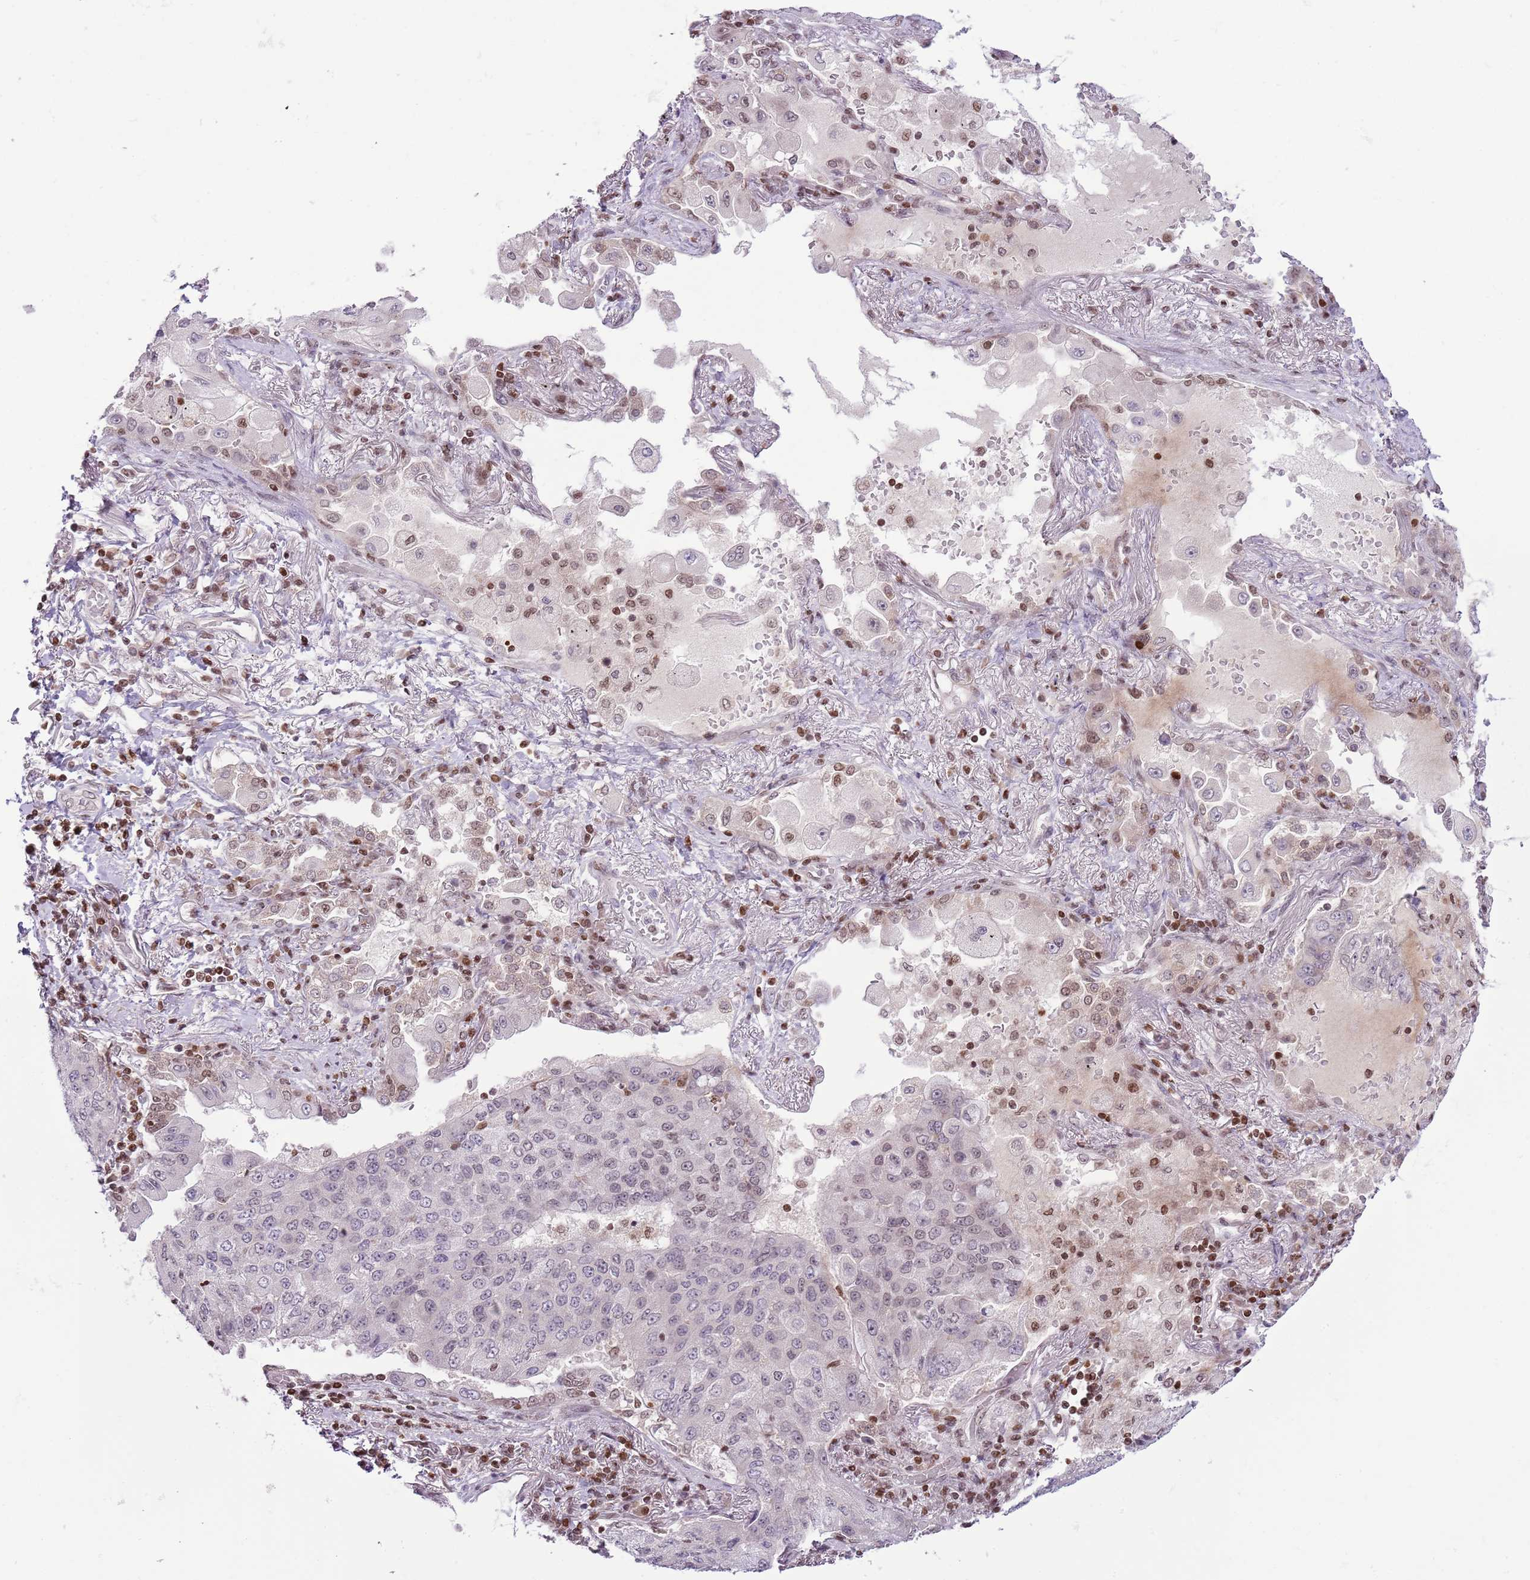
{"staining": {"intensity": "negative", "quantity": "none", "location": "none"}, "tissue": "lung cancer", "cell_type": "Tumor cells", "image_type": "cancer", "snomed": [{"axis": "morphology", "description": "Squamous cell carcinoma, NOS"}, {"axis": "topography", "description": "Lung"}], "caption": "DAB immunohistochemical staining of lung cancer displays no significant staining in tumor cells. (Stains: DAB immunohistochemistry with hematoxylin counter stain, Microscopy: brightfield microscopy at high magnification).", "gene": "SELENOH", "patient": {"sex": "male", "age": 74}}